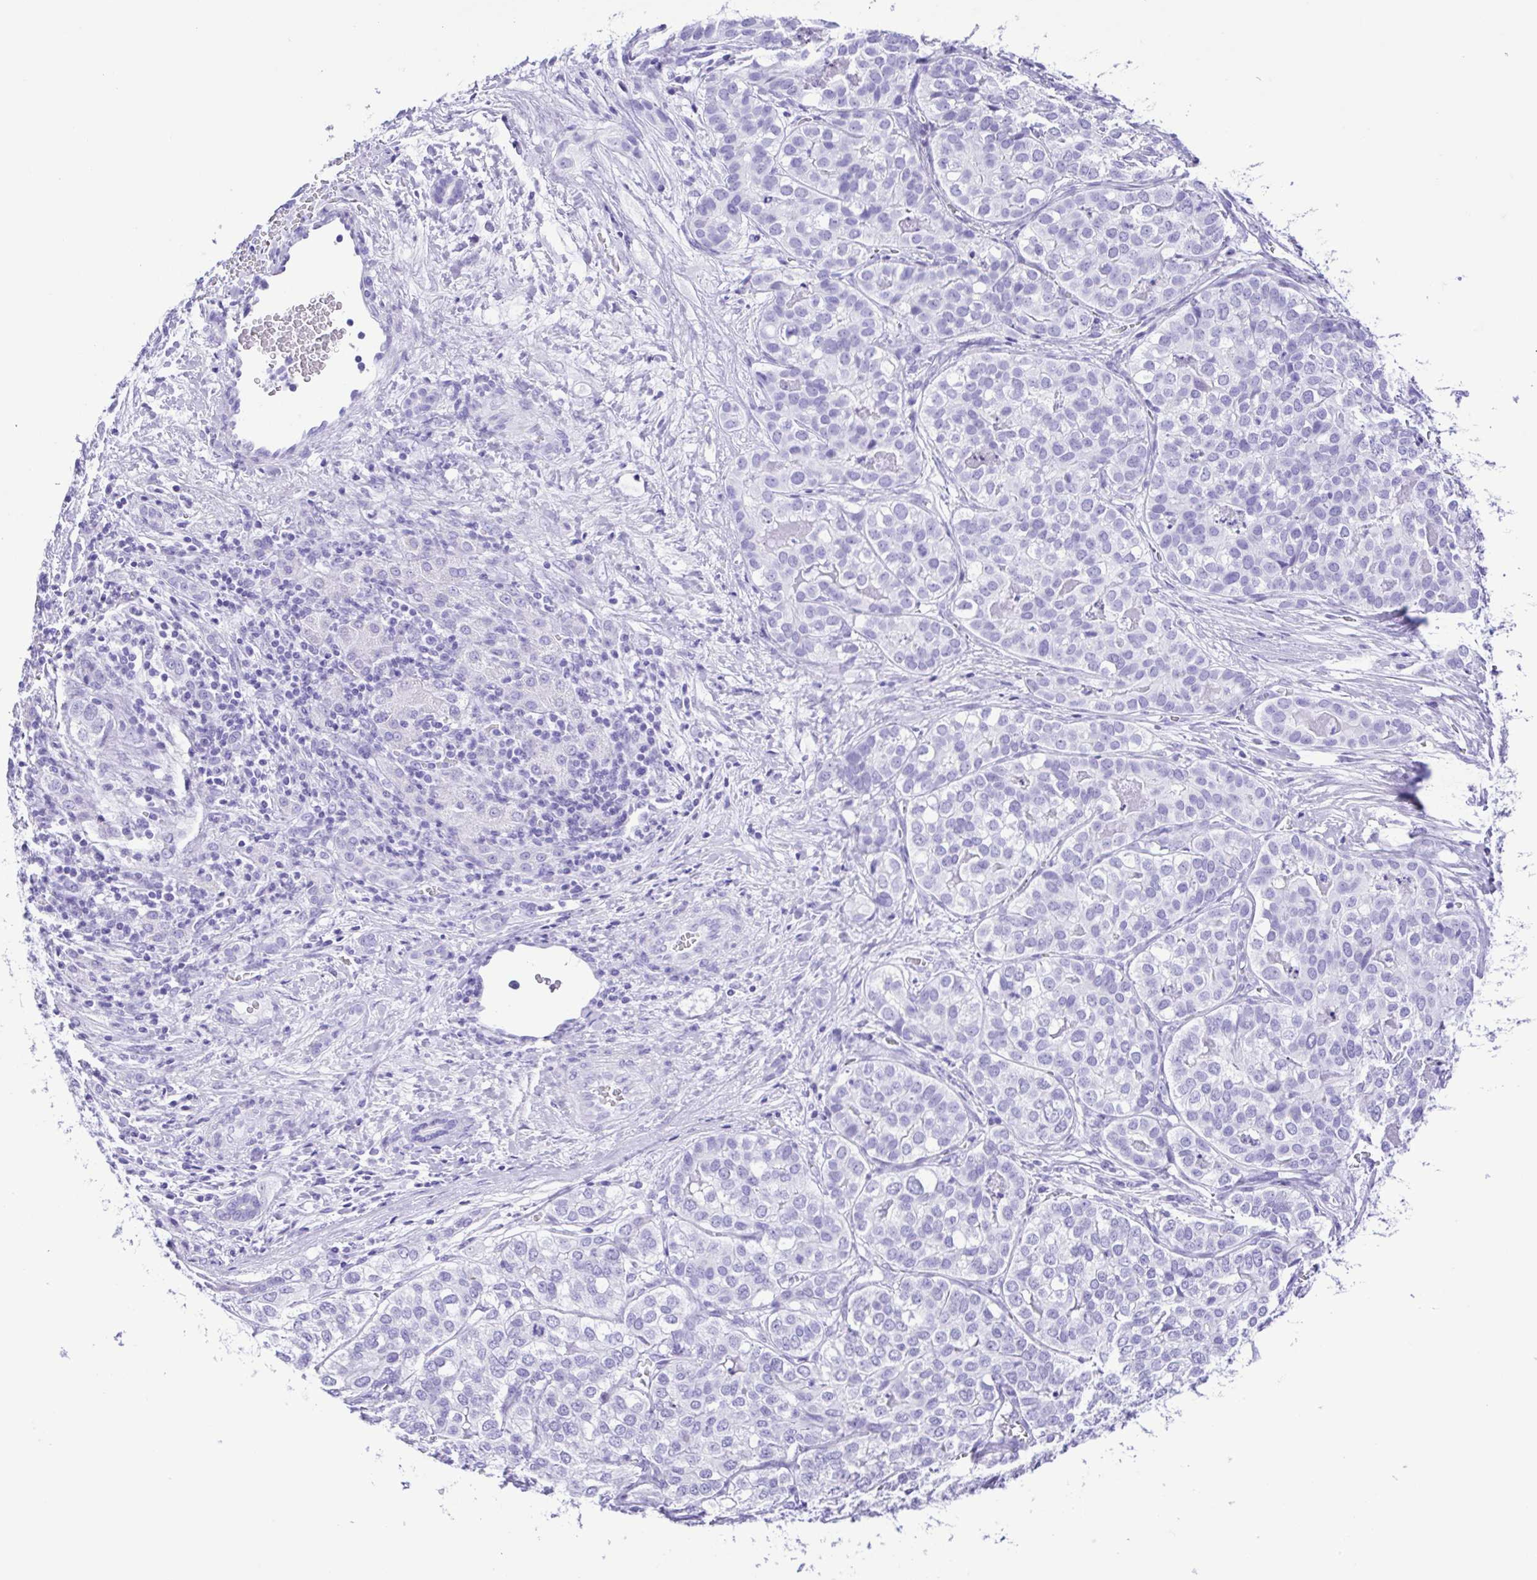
{"staining": {"intensity": "negative", "quantity": "none", "location": "none"}, "tissue": "liver cancer", "cell_type": "Tumor cells", "image_type": "cancer", "snomed": [{"axis": "morphology", "description": "Cholangiocarcinoma"}, {"axis": "topography", "description": "Liver"}], "caption": "Immunohistochemical staining of human cholangiocarcinoma (liver) demonstrates no significant staining in tumor cells.", "gene": "ERP27", "patient": {"sex": "male", "age": 56}}